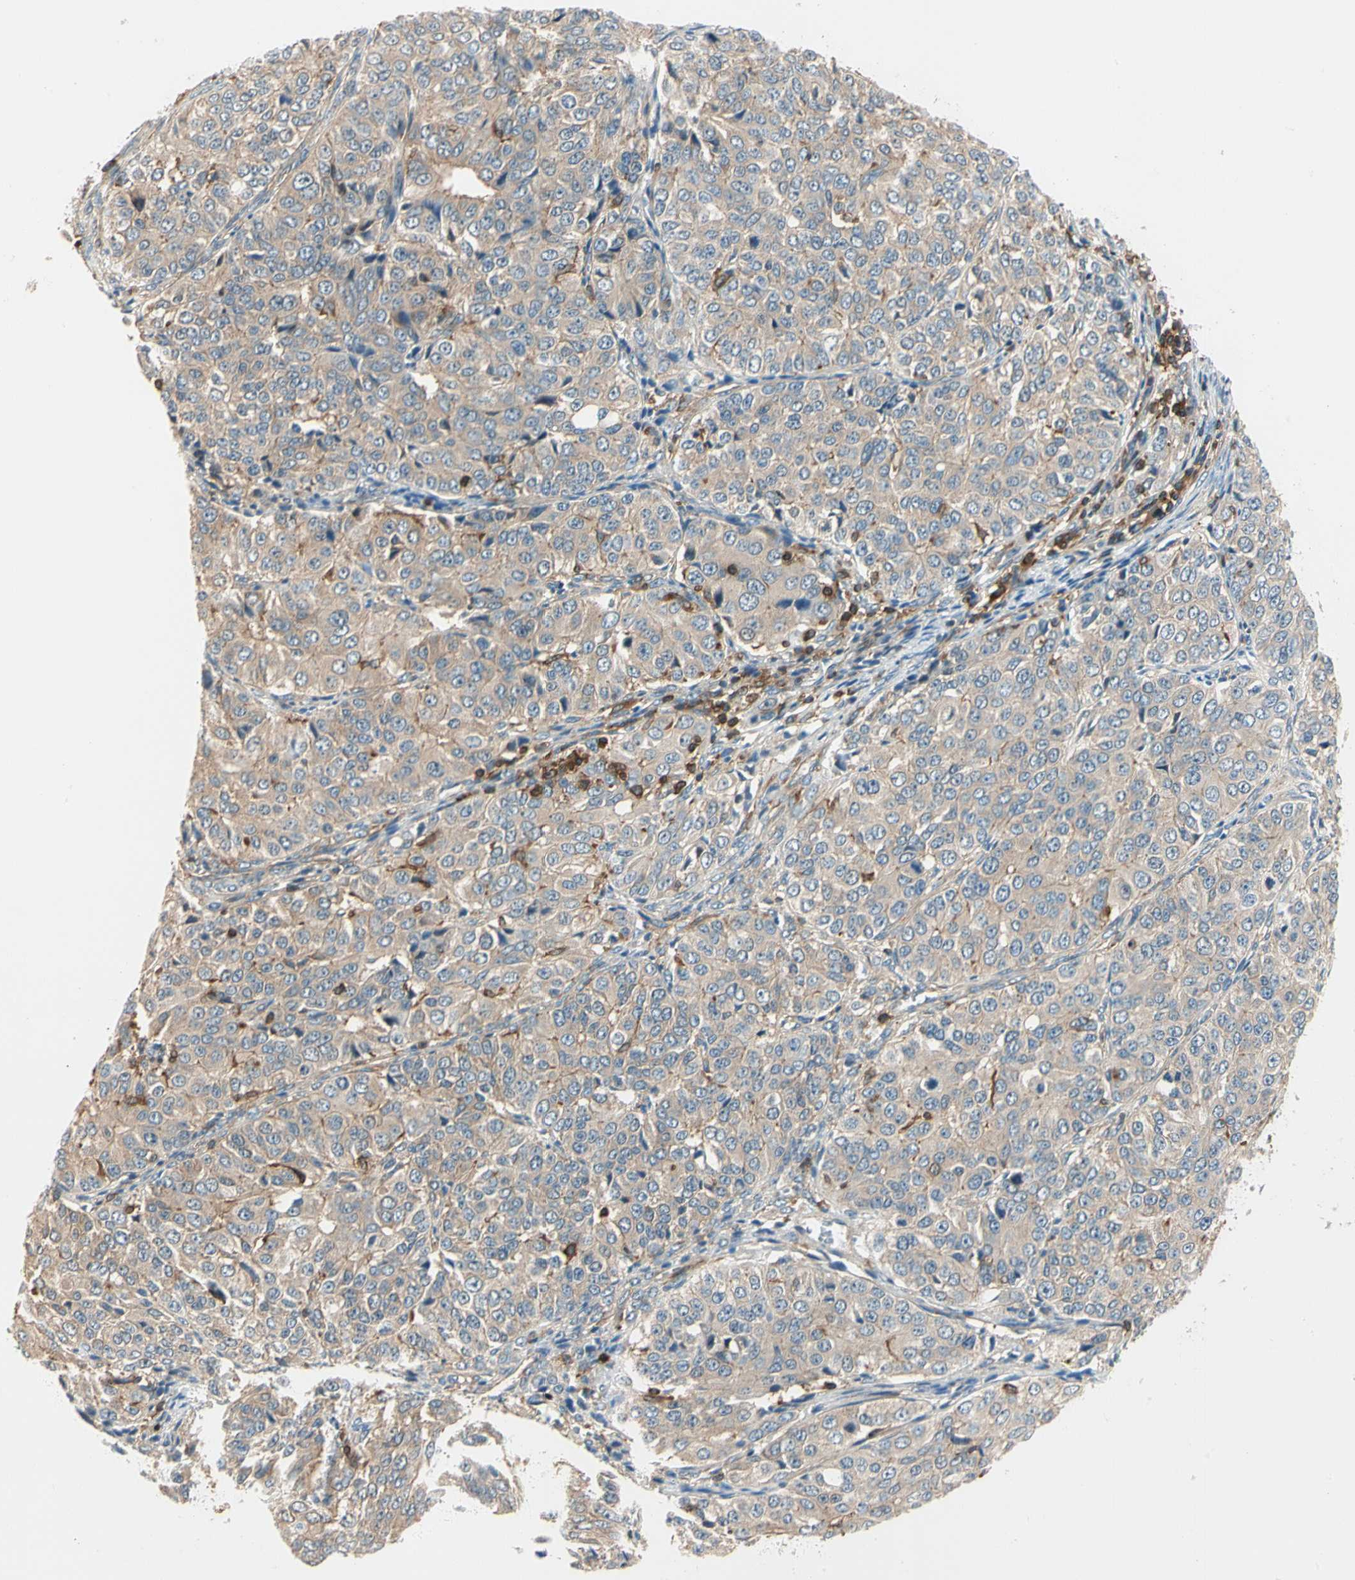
{"staining": {"intensity": "weak", "quantity": ">75%", "location": "cytoplasmic/membranous"}, "tissue": "ovarian cancer", "cell_type": "Tumor cells", "image_type": "cancer", "snomed": [{"axis": "morphology", "description": "Carcinoma, endometroid"}, {"axis": "topography", "description": "Ovary"}], "caption": "Protein staining exhibits weak cytoplasmic/membranous expression in approximately >75% of tumor cells in ovarian cancer. (IHC, brightfield microscopy, high magnification).", "gene": "CAPZA2", "patient": {"sex": "female", "age": 51}}